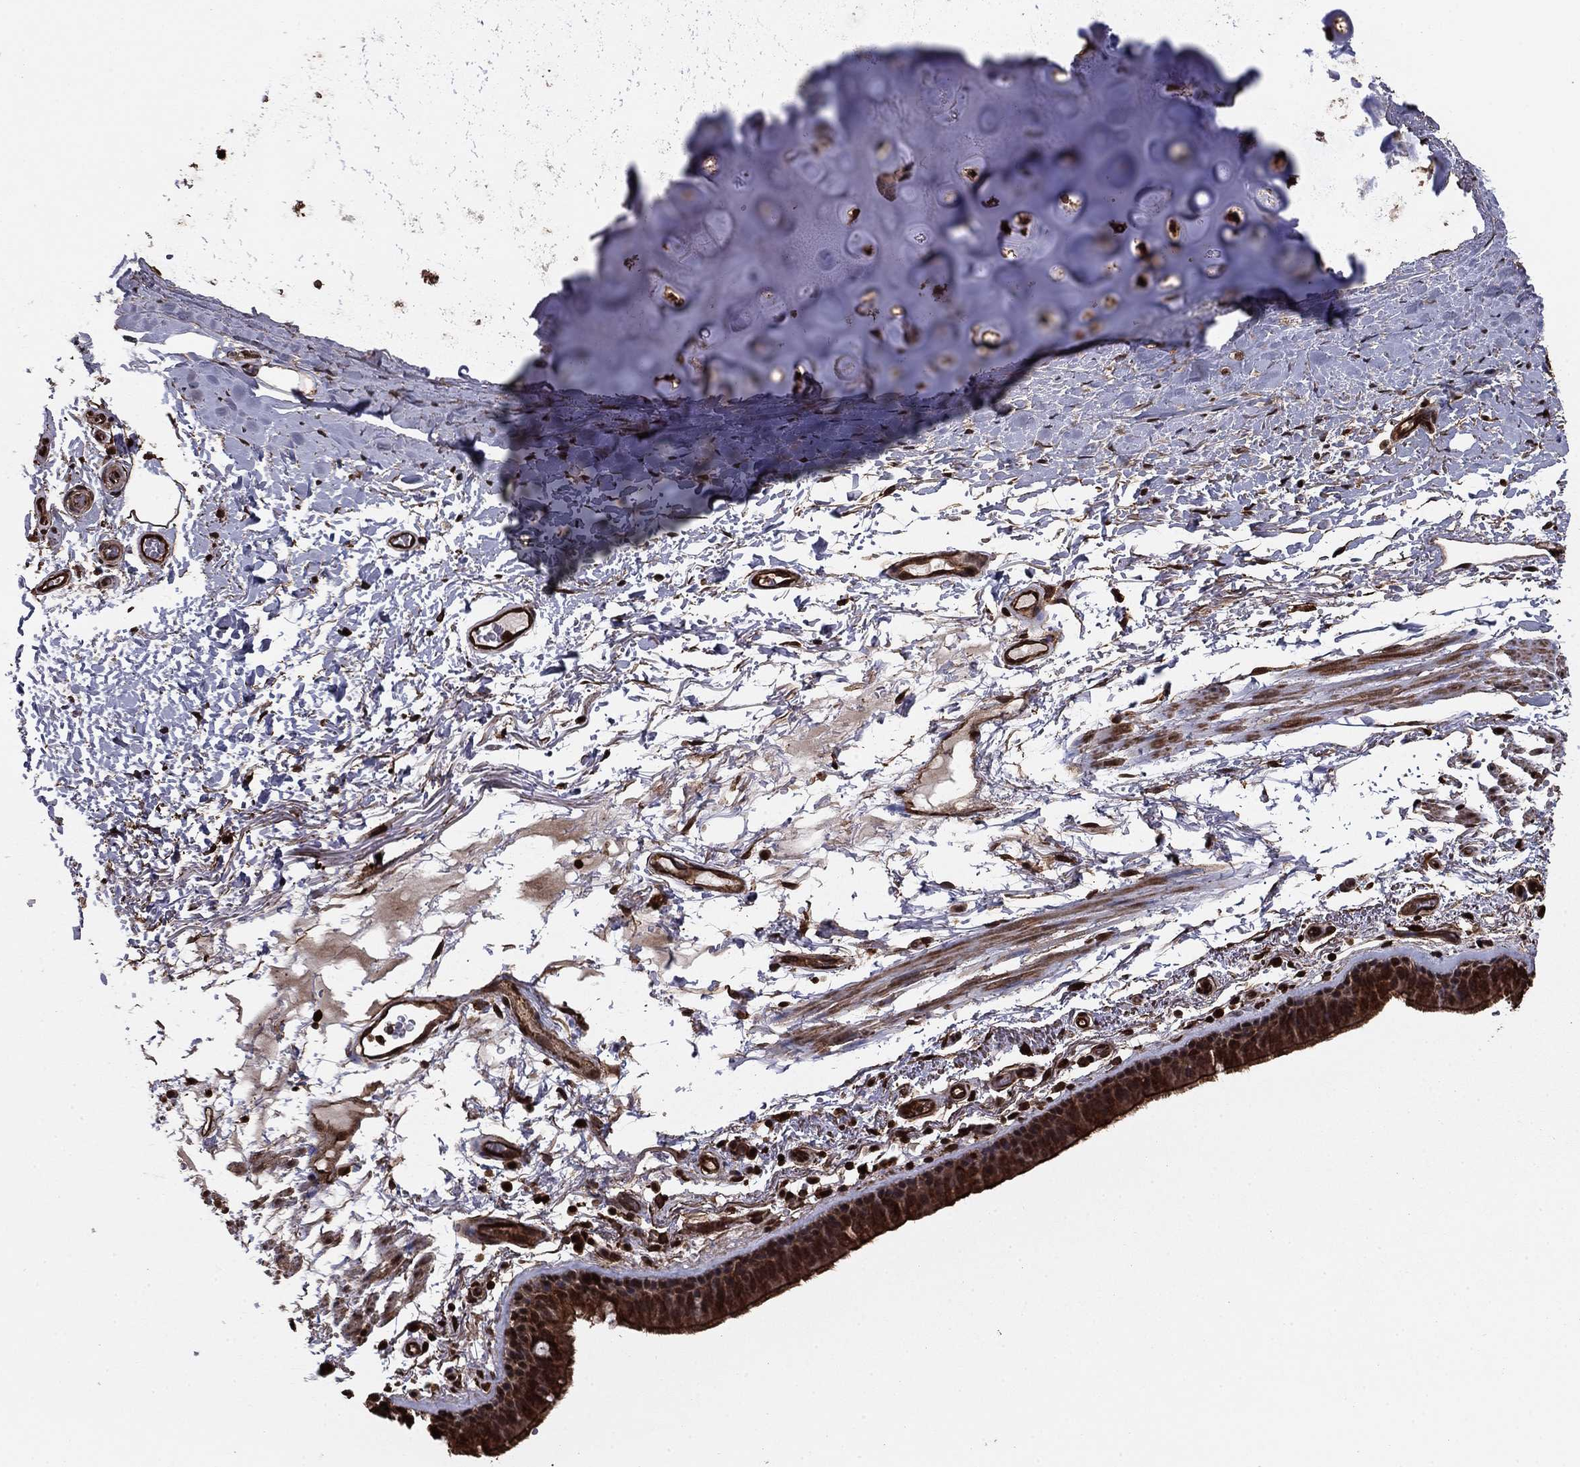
{"staining": {"intensity": "strong", "quantity": ">75%", "location": "cytoplasmic/membranous"}, "tissue": "bronchus", "cell_type": "Respiratory epithelial cells", "image_type": "normal", "snomed": [{"axis": "morphology", "description": "Normal tissue, NOS"}, {"axis": "topography", "description": "Lymph node"}, {"axis": "topography", "description": "Bronchus"}], "caption": "Bronchus stained with DAB (3,3'-diaminobenzidine) IHC displays high levels of strong cytoplasmic/membranous staining in about >75% of respiratory epithelial cells. (brown staining indicates protein expression, while blue staining denotes nuclei).", "gene": "GYG1", "patient": {"sex": "female", "age": 70}}